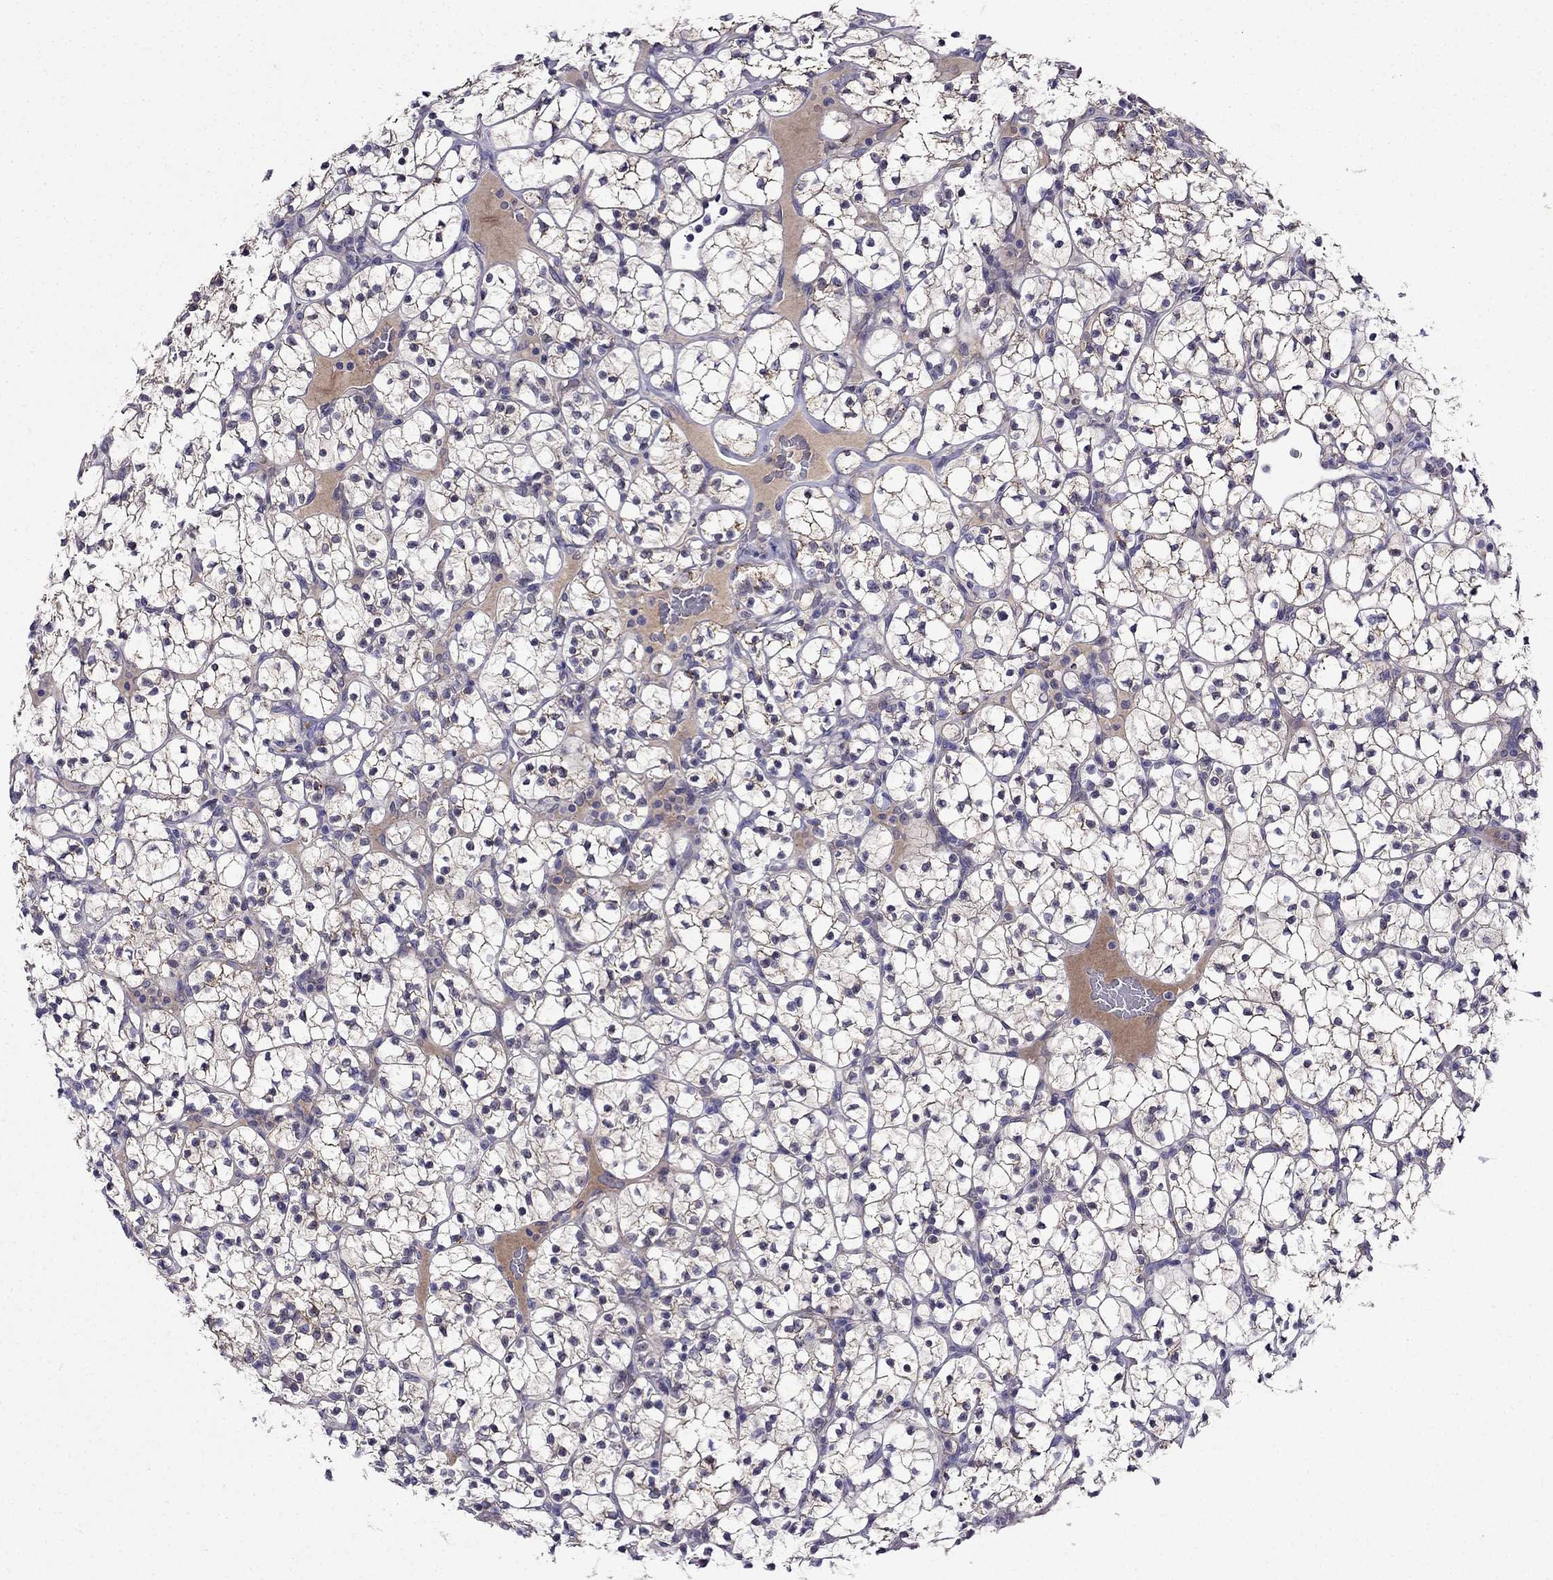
{"staining": {"intensity": "negative", "quantity": "none", "location": "none"}, "tissue": "renal cancer", "cell_type": "Tumor cells", "image_type": "cancer", "snomed": [{"axis": "morphology", "description": "Adenocarcinoma, NOS"}, {"axis": "topography", "description": "Kidney"}], "caption": "Adenocarcinoma (renal) was stained to show a protein in brown. There is no significant positivity in tumor cells.", "gene": "PI16", "patient": {"sex": "female", "age": 89}}